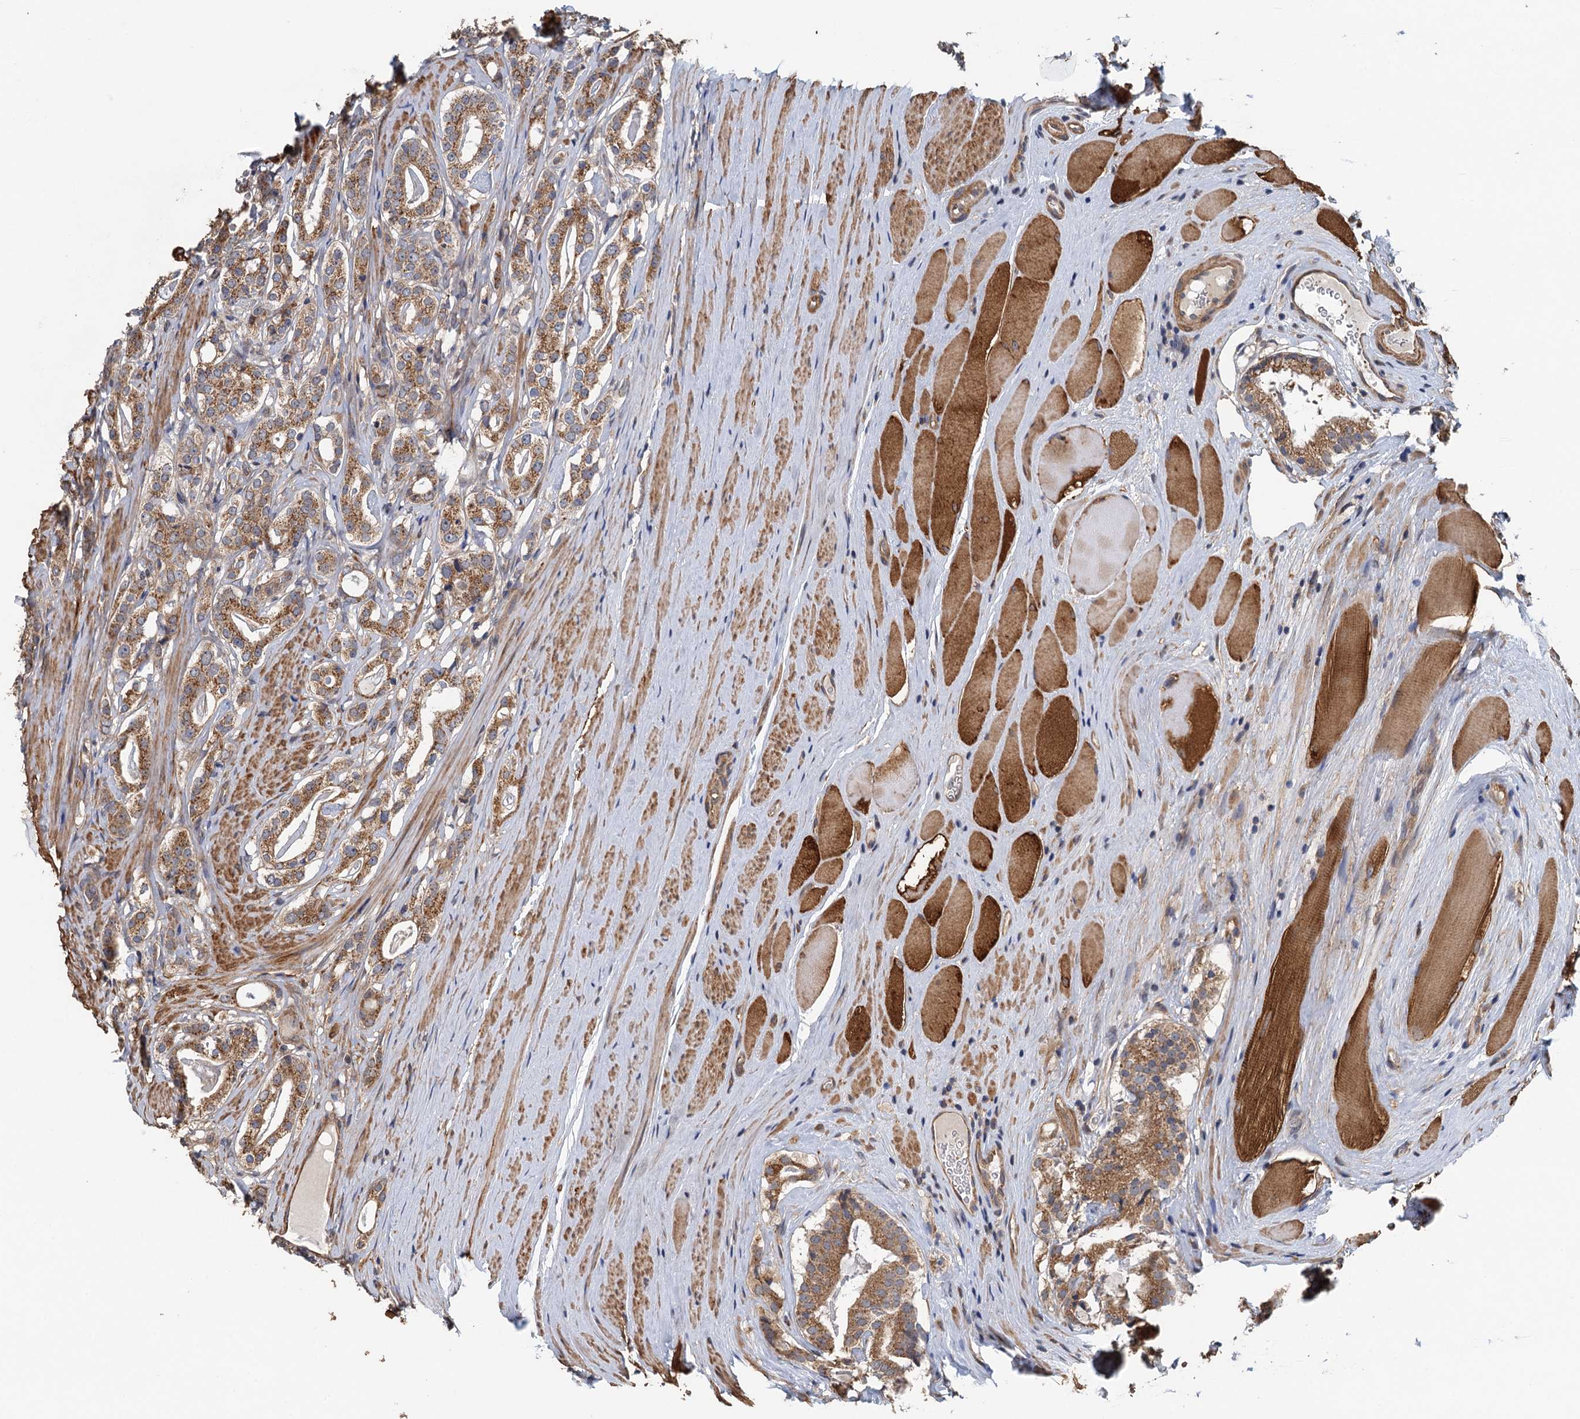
{"staining": {"intensity": "moderate", "quantity": ">75%", "location": "cytoplasmic/membranous"}, "tissue": "prostate cancer", "cell_type": "Tumor cells", "image_type": "cancer", "snomed": [{"axis": "morphology", "description": "Adenocarcinoma, High grade"}, {"axis": "topography", "description": "Prostate"}], "caption": "Immunohistochemical staining of human prostate cancer reveals medium levels of moderate cytoplasmic/membranous expression in about >75% of tumor cells.", "gene": "MEAK7", "patient": {"sex": "male", "age": 63}}